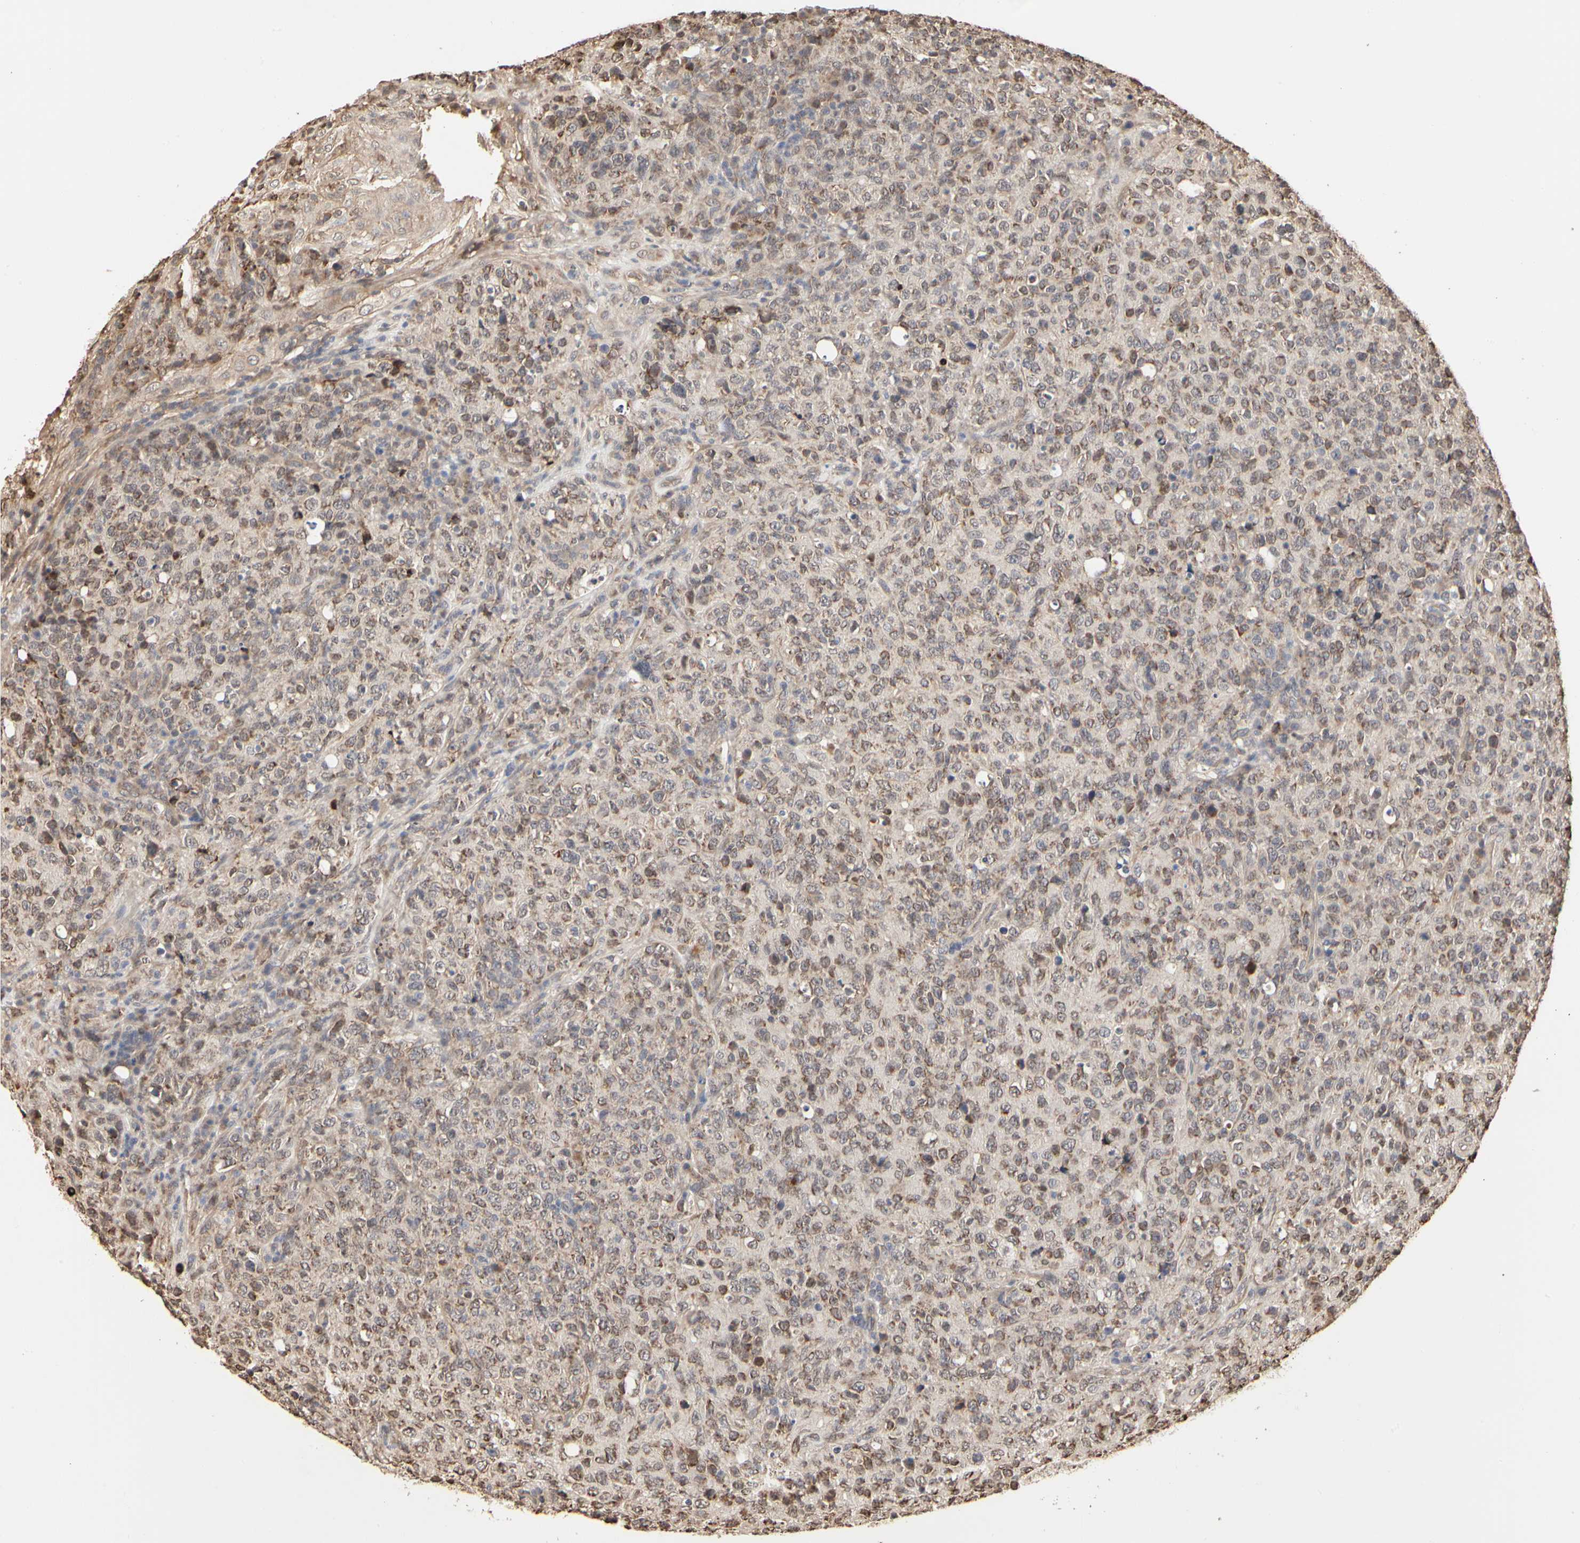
{"staining": {"intensity": "moderate", "quantity": "25%-75%", "location": "cytoplasmic/membranous"}, "tissue": "lymphoma", "cell_type": "Tumor cells", "image_type": "cancer", "snomed": [{"axis": "morphology", "description": "Malignant lymphoma, non-Hodgkin's type, High grade"}, {"axis": "topography", "description": "Tonsil"}], "caption": "Immunohistochemistry (IHC) histopathology image of malignant lymphoma, non-Hodgkin's type (high-grade) stained for a protein (brown), which demonstrates medium levels of moderate cytoplasmic/membranous expression in about 25%-75% of tumor cells.", "gene": "TAOK1", "patient": {"sex": "female", "age": 36}}